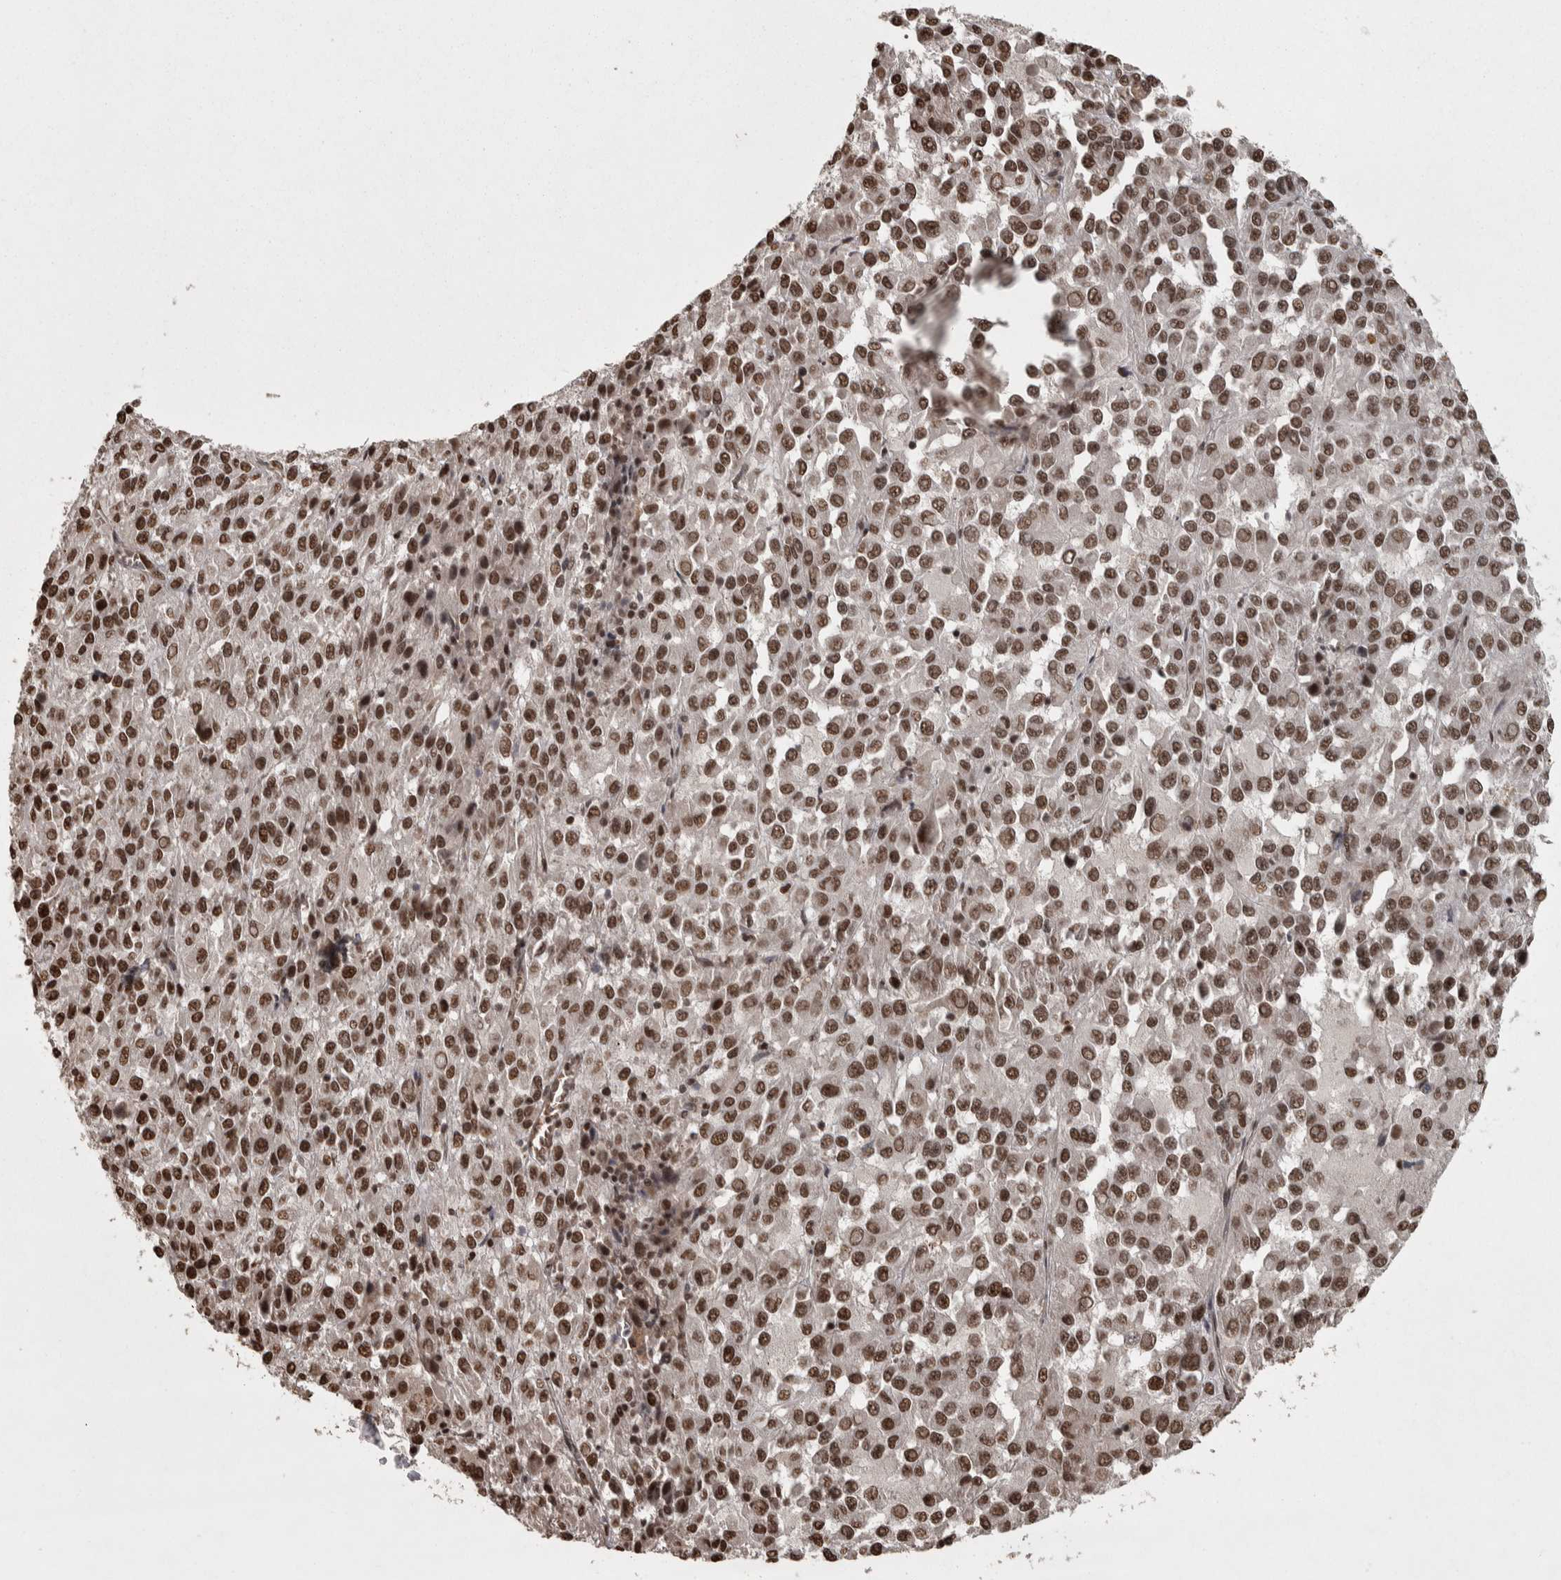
{"staining": {"intensity": "moderate", "quantity": ">75%", "location": "nuclear"}, "tissue": "melanoma", "cell_type": "Tumor cells", "image_type": "cancer", "snomed": [{"axis": "morphology", "description": "Malignant melanoma, Metastatic site"}, {"axis": "topography", "description": "Lung"}], "caption": "Human melanoma stained with a protein marker demonstrates moderate staining in tumor cells.", "gene": "ZFHX4", "patient": {"sex": "male", "age": 64}}